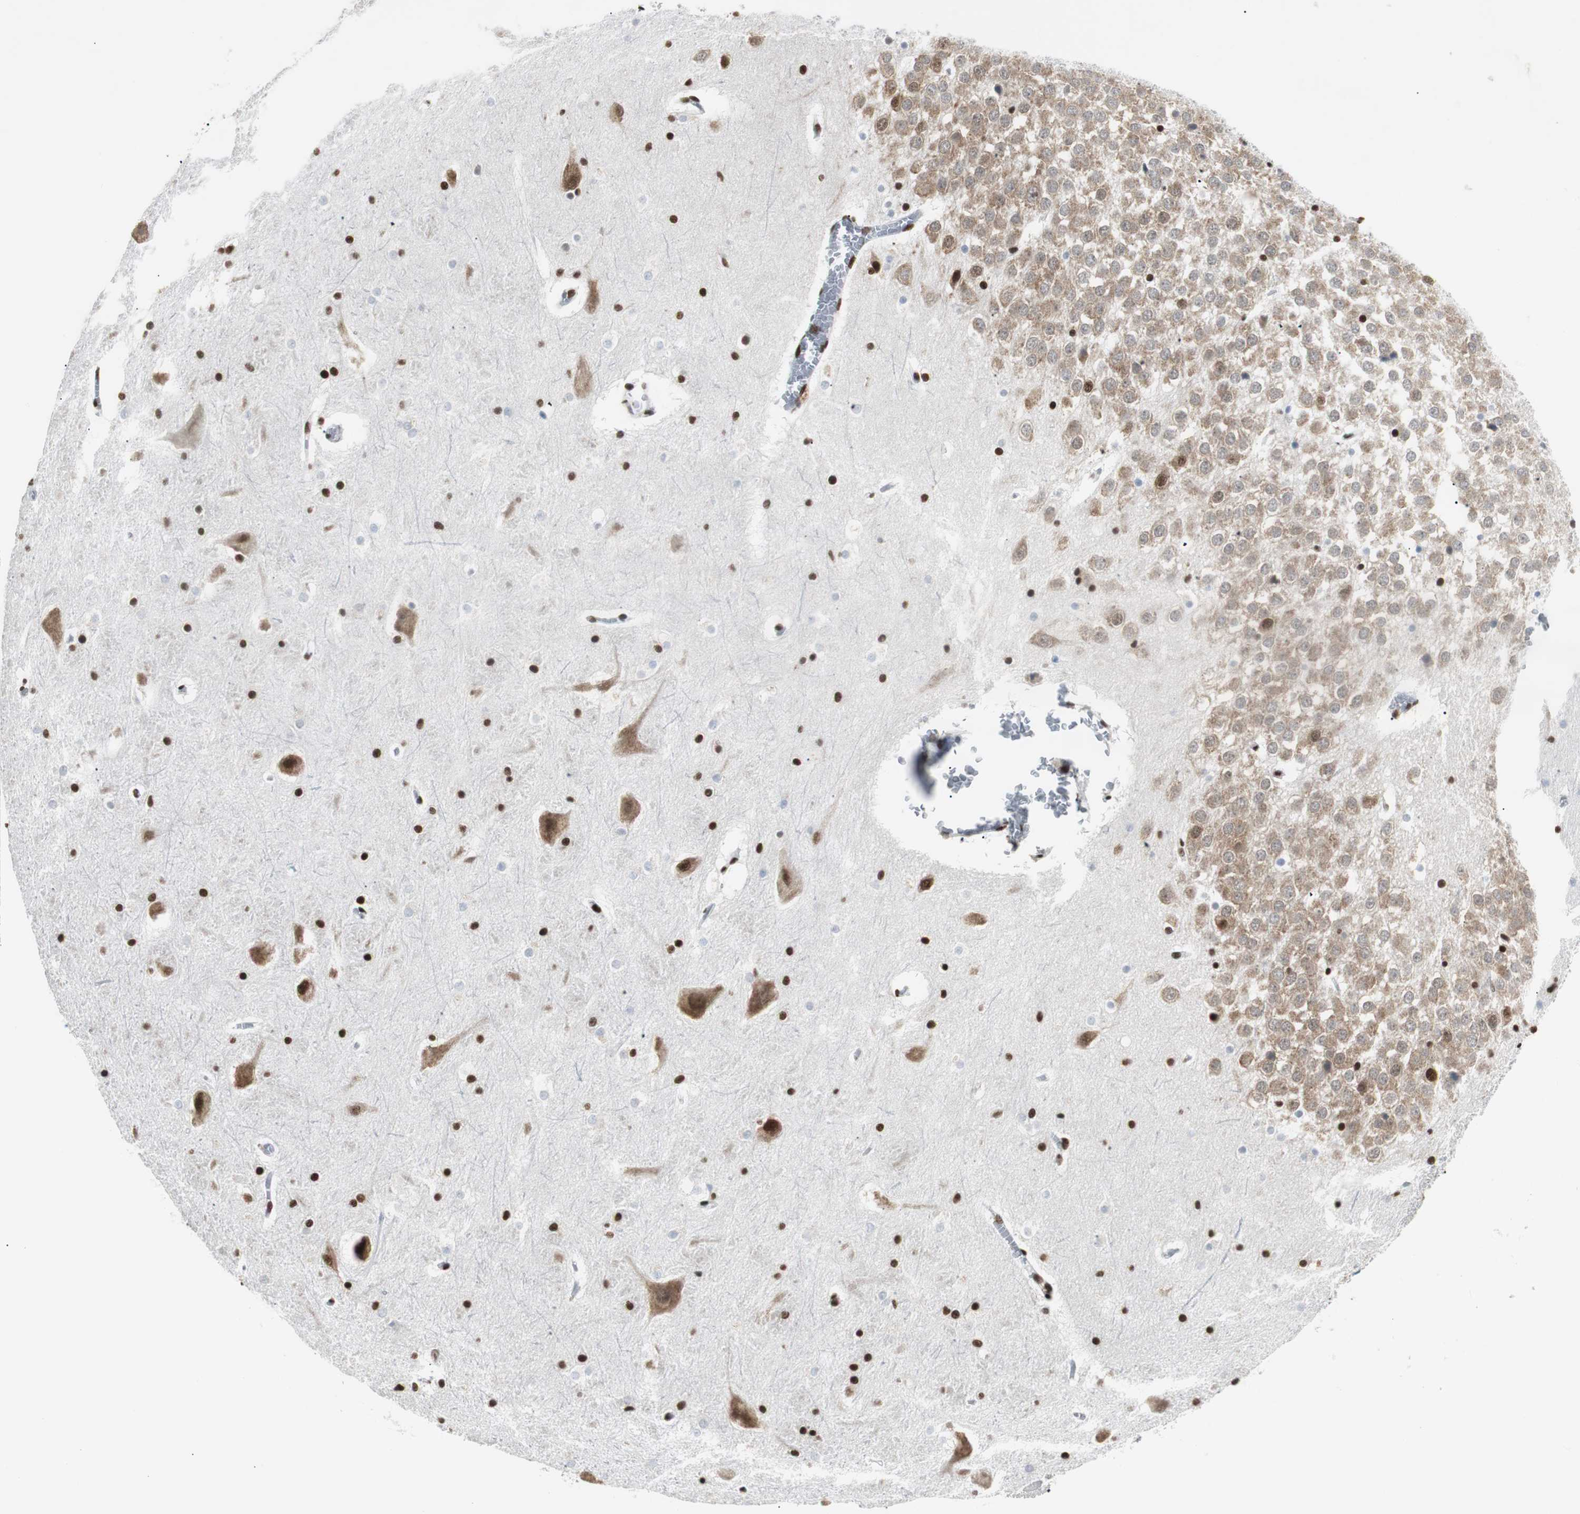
{"staining": {"intensity": "strong", "quantity": ">75%", "location": "nuclear"}, "tissue": "hippocampus", "cell_type": "Glial cells", "image_type": "normal", "snomed": [{"axis": "morphology", "description": "Normal tissue, NOS"}, {"axis": "topography", "description": "Hippocampus"}], "caption": "An immunohistochemistry (IHC) photomicrograph of normal tissue is shown. Protein staining in brown shows strong nuclear positivity in hippocampus within glial cells.", "gene": "MTA2", "patient": {"sex": "male", "age": 45}}